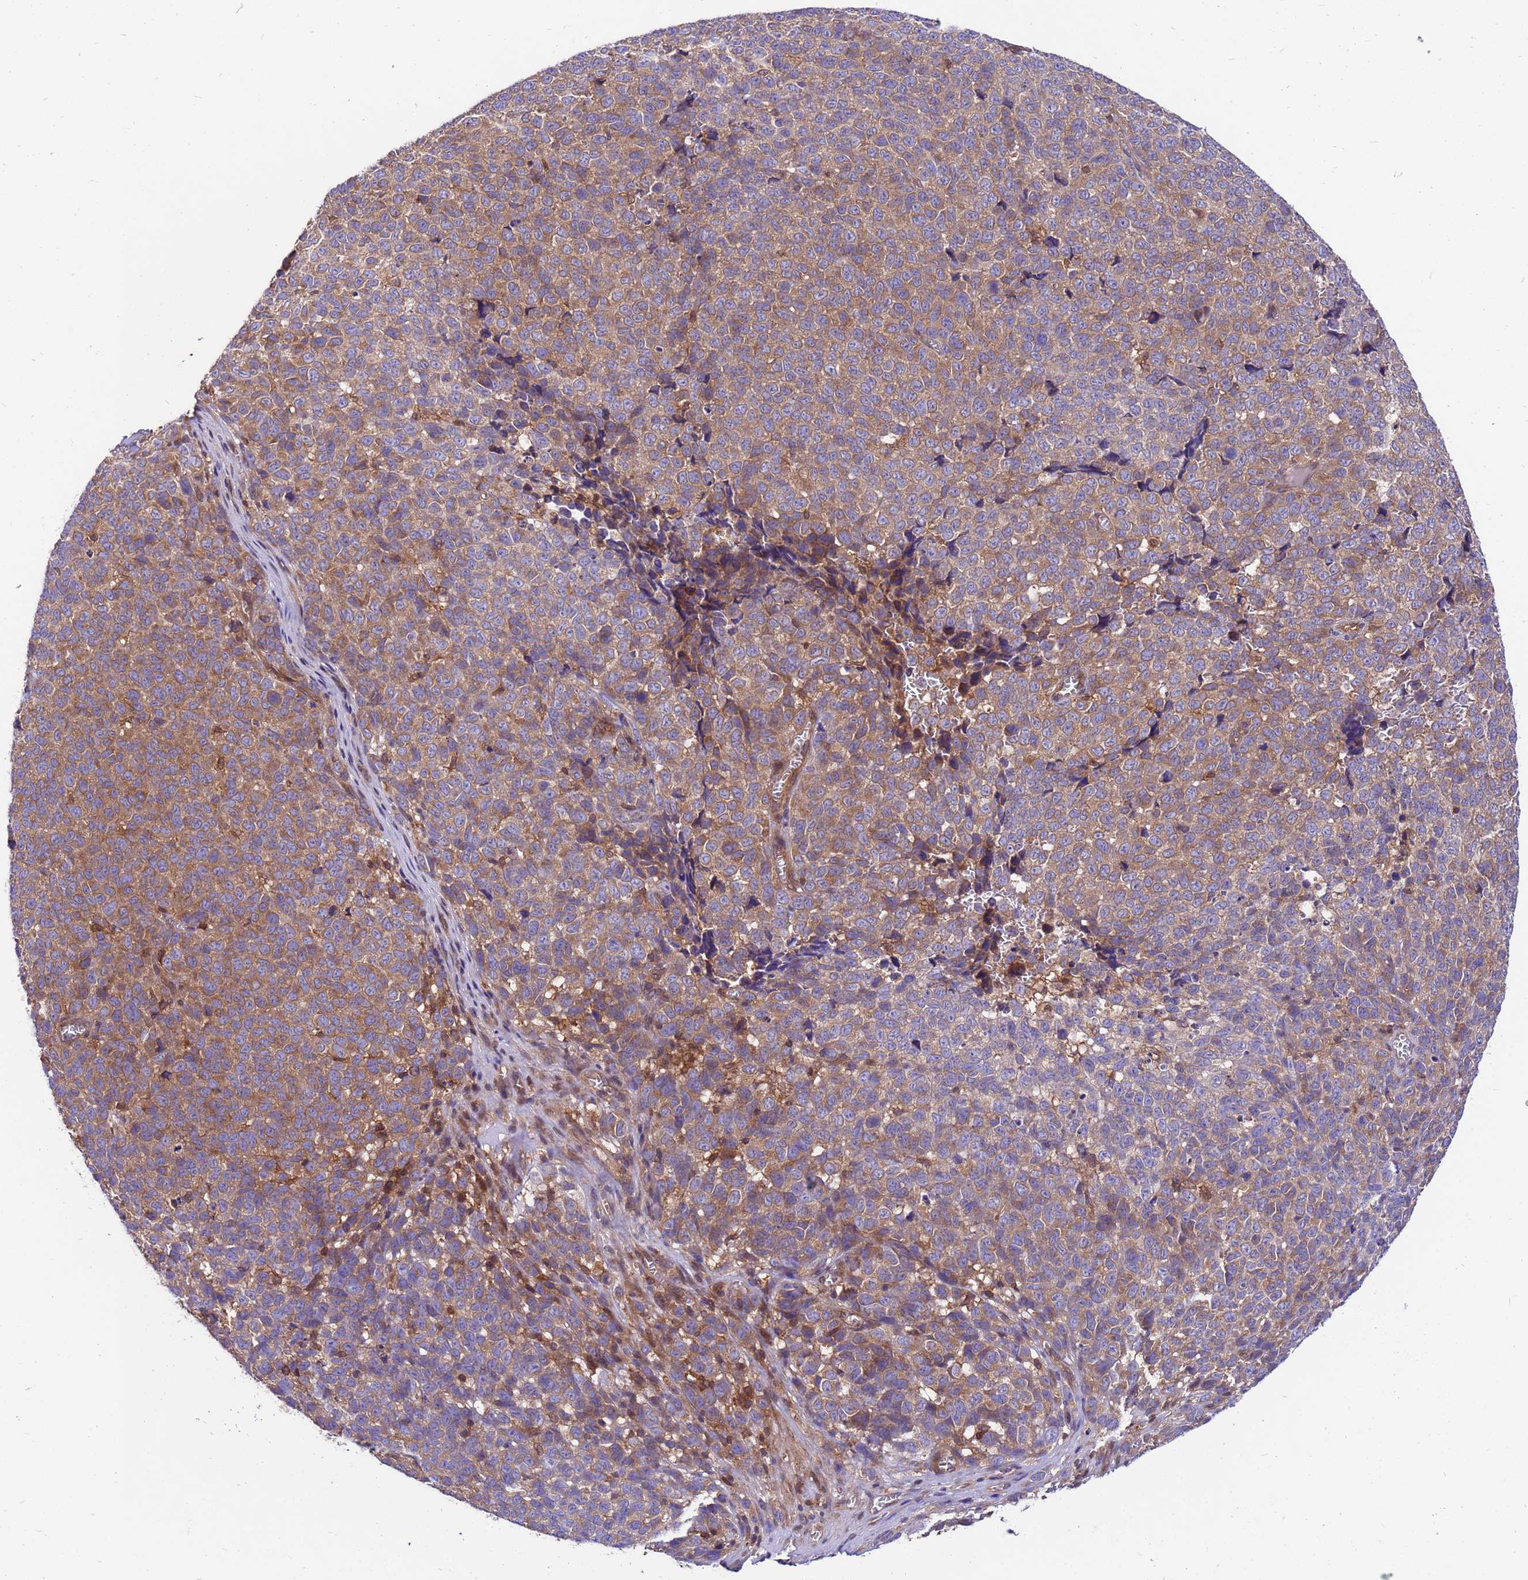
{"staining": {"intensity": "weak", "quantity": ">75%", "location": "cytoplasmic/membranous"}, "tissue": "melanoma", "cell_type": "Tumor cells", "image_type": "cancer", "snomed": [{"axis": "morphology", "description": "Malignant melanoma, NOS"}, {"axis": "topography", "description": "Nose, NOS"}], "caption": "Human malignant melanoma stained for a protein (brown) demonstrates weak cytoplasmic/membranous positive staining in approximately >75% of tumor cells.", "gene": "GET3", "patient": {"sex": "female", "age": 48}}